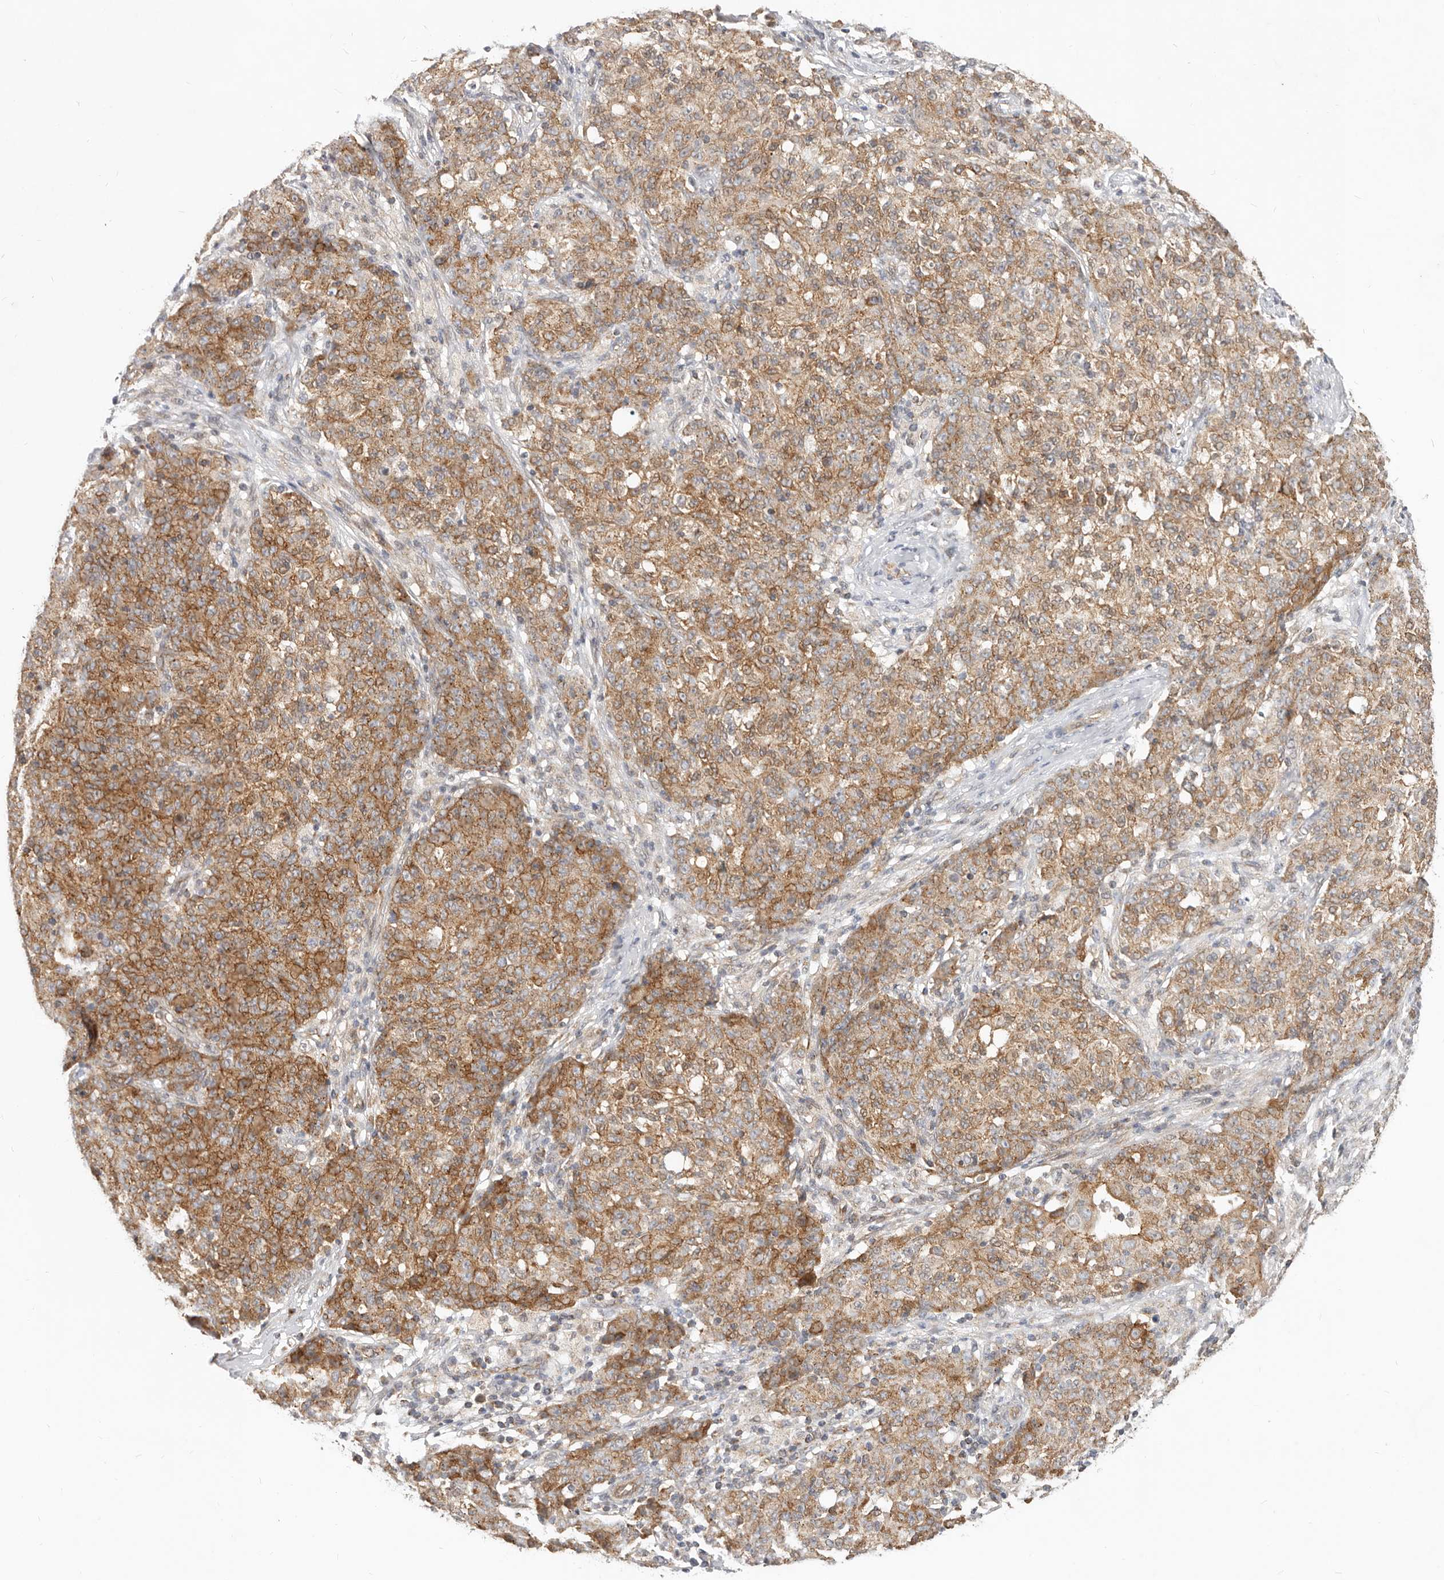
{"staining": {"intensity": "moderate", "quantity": ">75%", "location": "cytoplasmic/membranous"}, "tissue": "ovarian cancer", "cell_type": "Tumor cells", "image_type": "cancer", "snomed": [{"axis": "morphology", "description": "Carcinoma, endometroid"}, {"axis": "topography", "description": "Ovary"}], "caption": "IHC image of neoplastic tissue: ovarian cancer stained using immunohistochemistry reveals medium levels of moderate protein expression localized specifically in the cytoplasmic/membranous of tumor cells, appearing as a cytoplasmic/membranous brown color.", "gene": "USP49", "patient": {"sex": "female", "age": 42}}